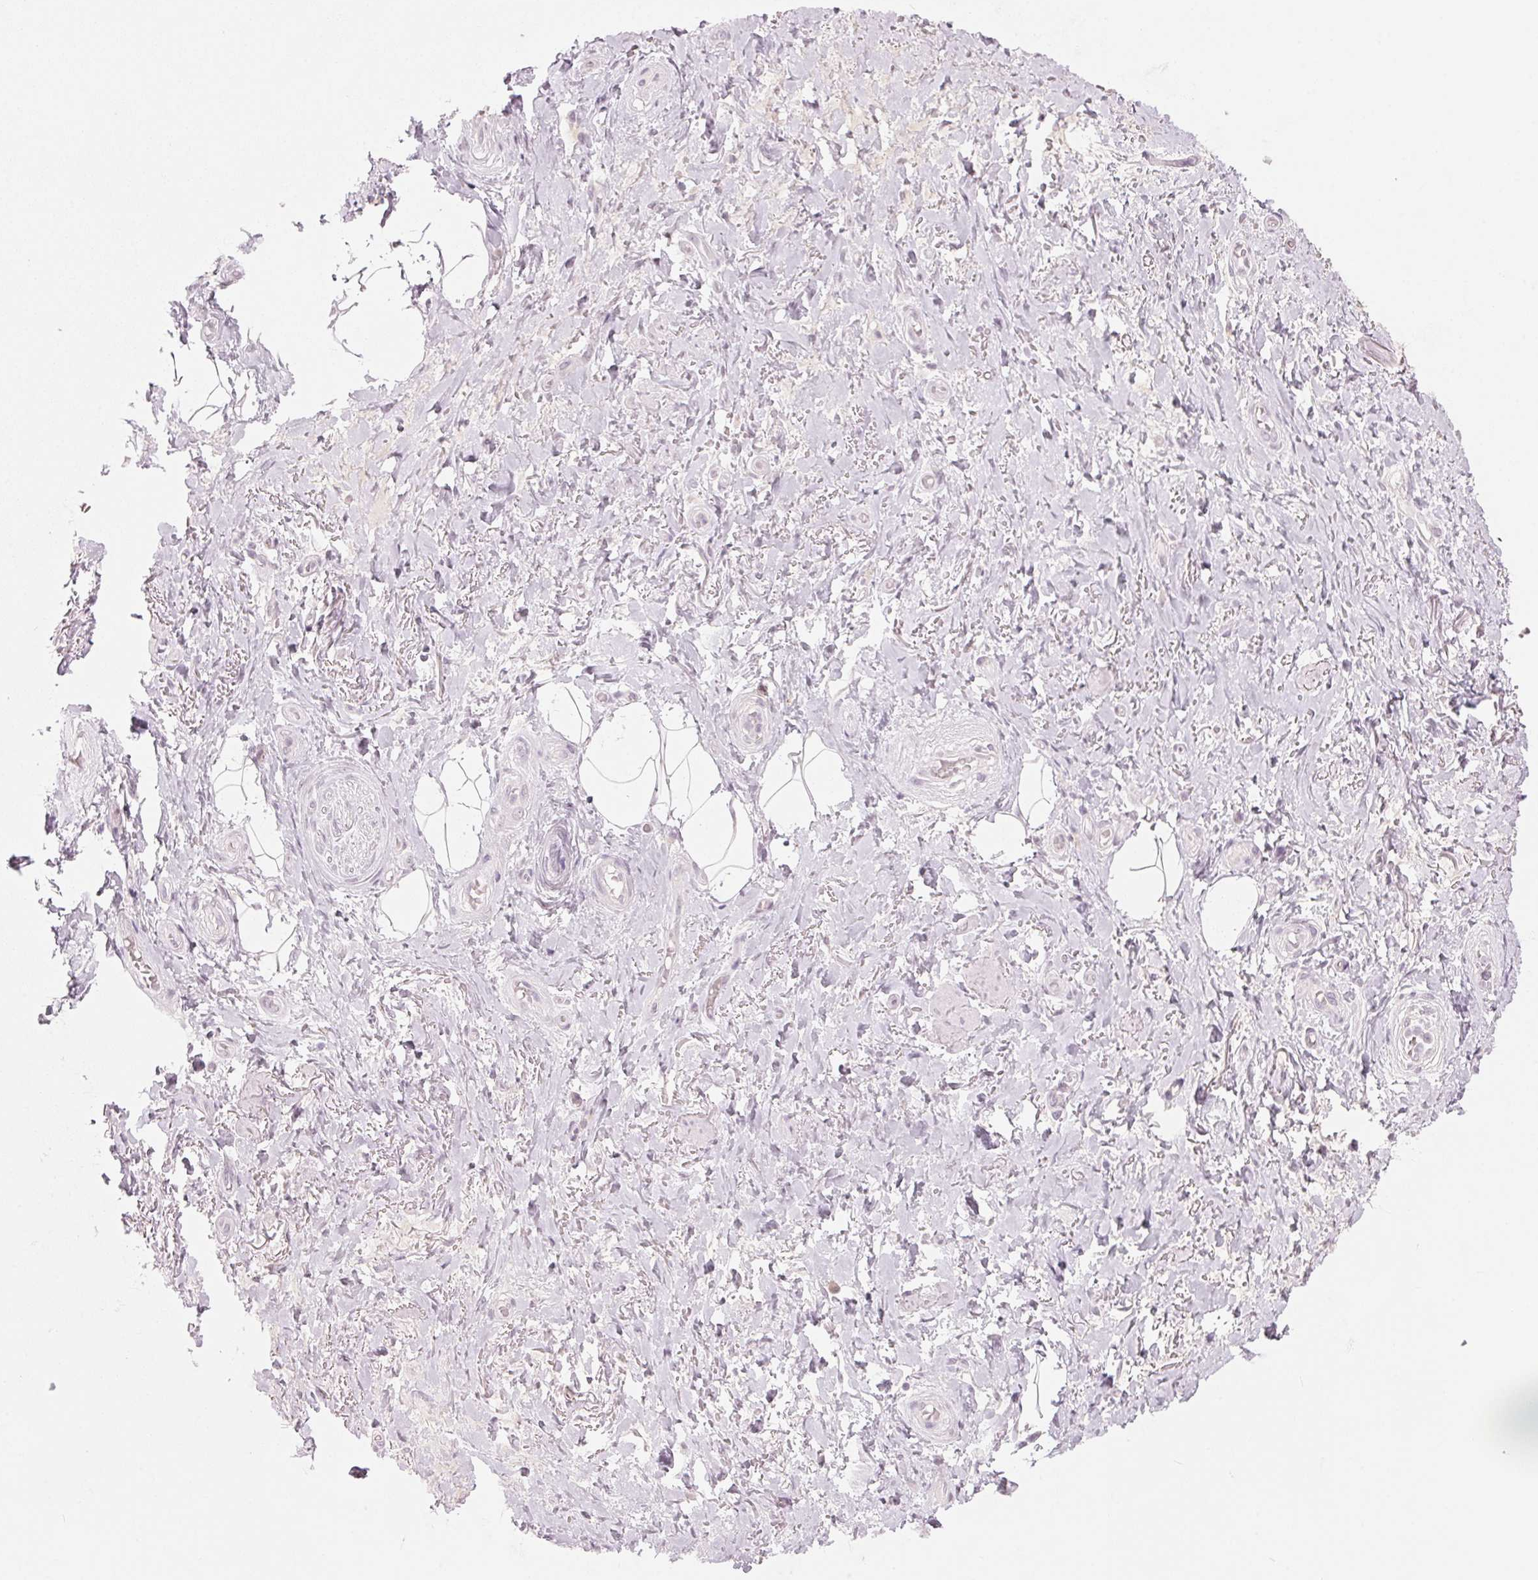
{"staining": {"intensity": "negative", "quantity": "none", "location": "none"}, "tissue": "adipose tissue", "cell_type": "Adipocytes", "image_type": "normal", "snomed": [{"axis": "morphology", "description": "Normal tissue, NOS"}, {"axis": "topography", "description": "Anal"}, {"axis": "topography", "description": "Peripheral nerve tissue"}], "caption": "Immunohistochemistry micrograph of benign adipose tissue stained for a protein (brown), which exhibits no positivity in adipocytes.", "gene": "SCTR", "patient": {"sex": "male", "age": 53}}